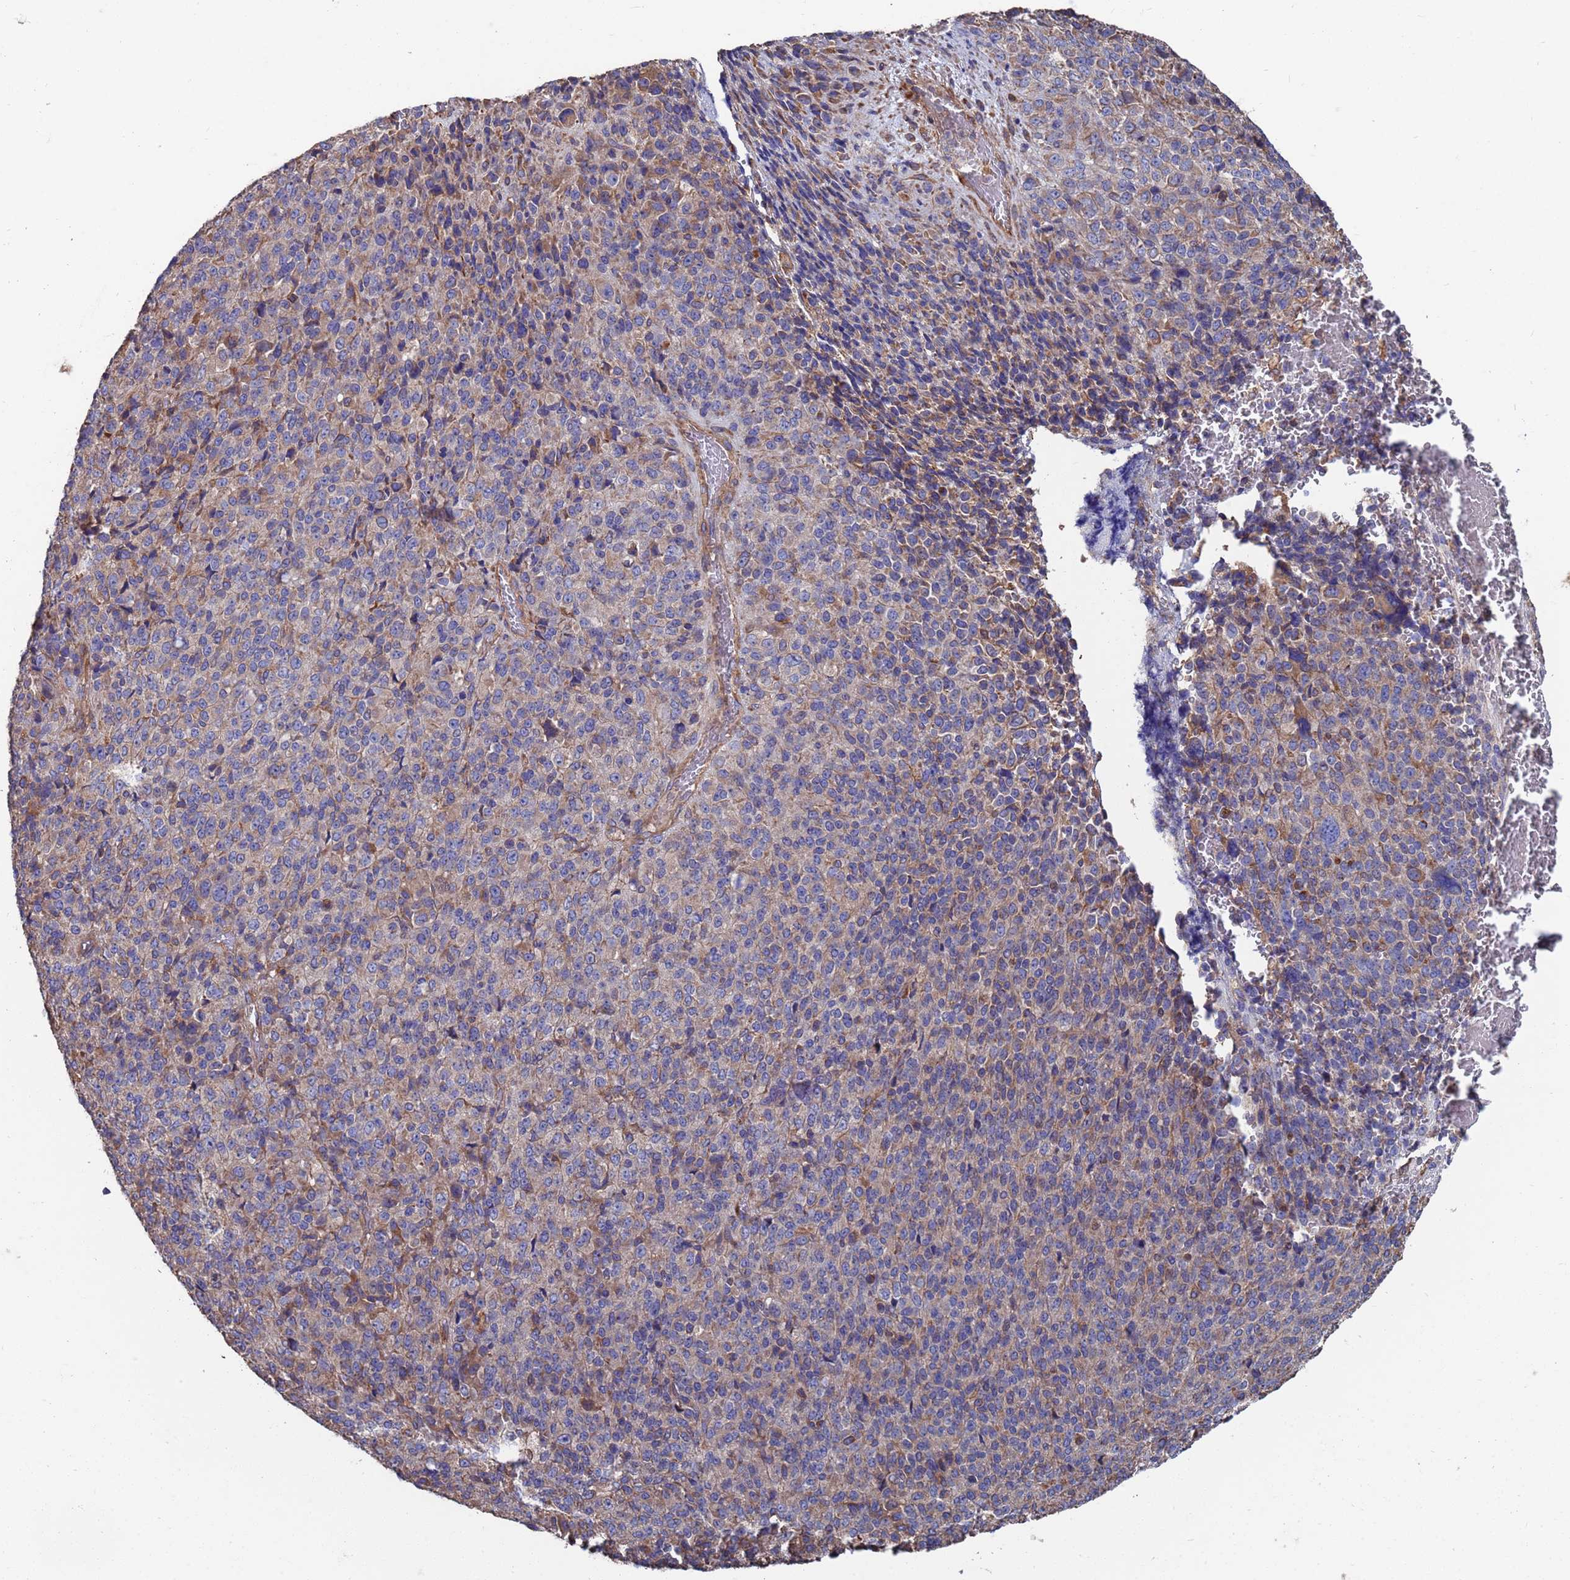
{"staining": {"intensity": "negative", "quantity": "none", "location": "none"}, "tissue": "melanoma", "cell_type": "Tumor cells", "image_type": "cancer", "snomed": [{"axis": "morphology", "description": "Malignant melanoma, Metastatic site"}, {"axis": "topography", "description": "Brain"}], "caption": "Tumor cells show no significant protein positivity in melanoma.", "gene": "PYCR1", "patient": {"sex": "female", "age": 56}}